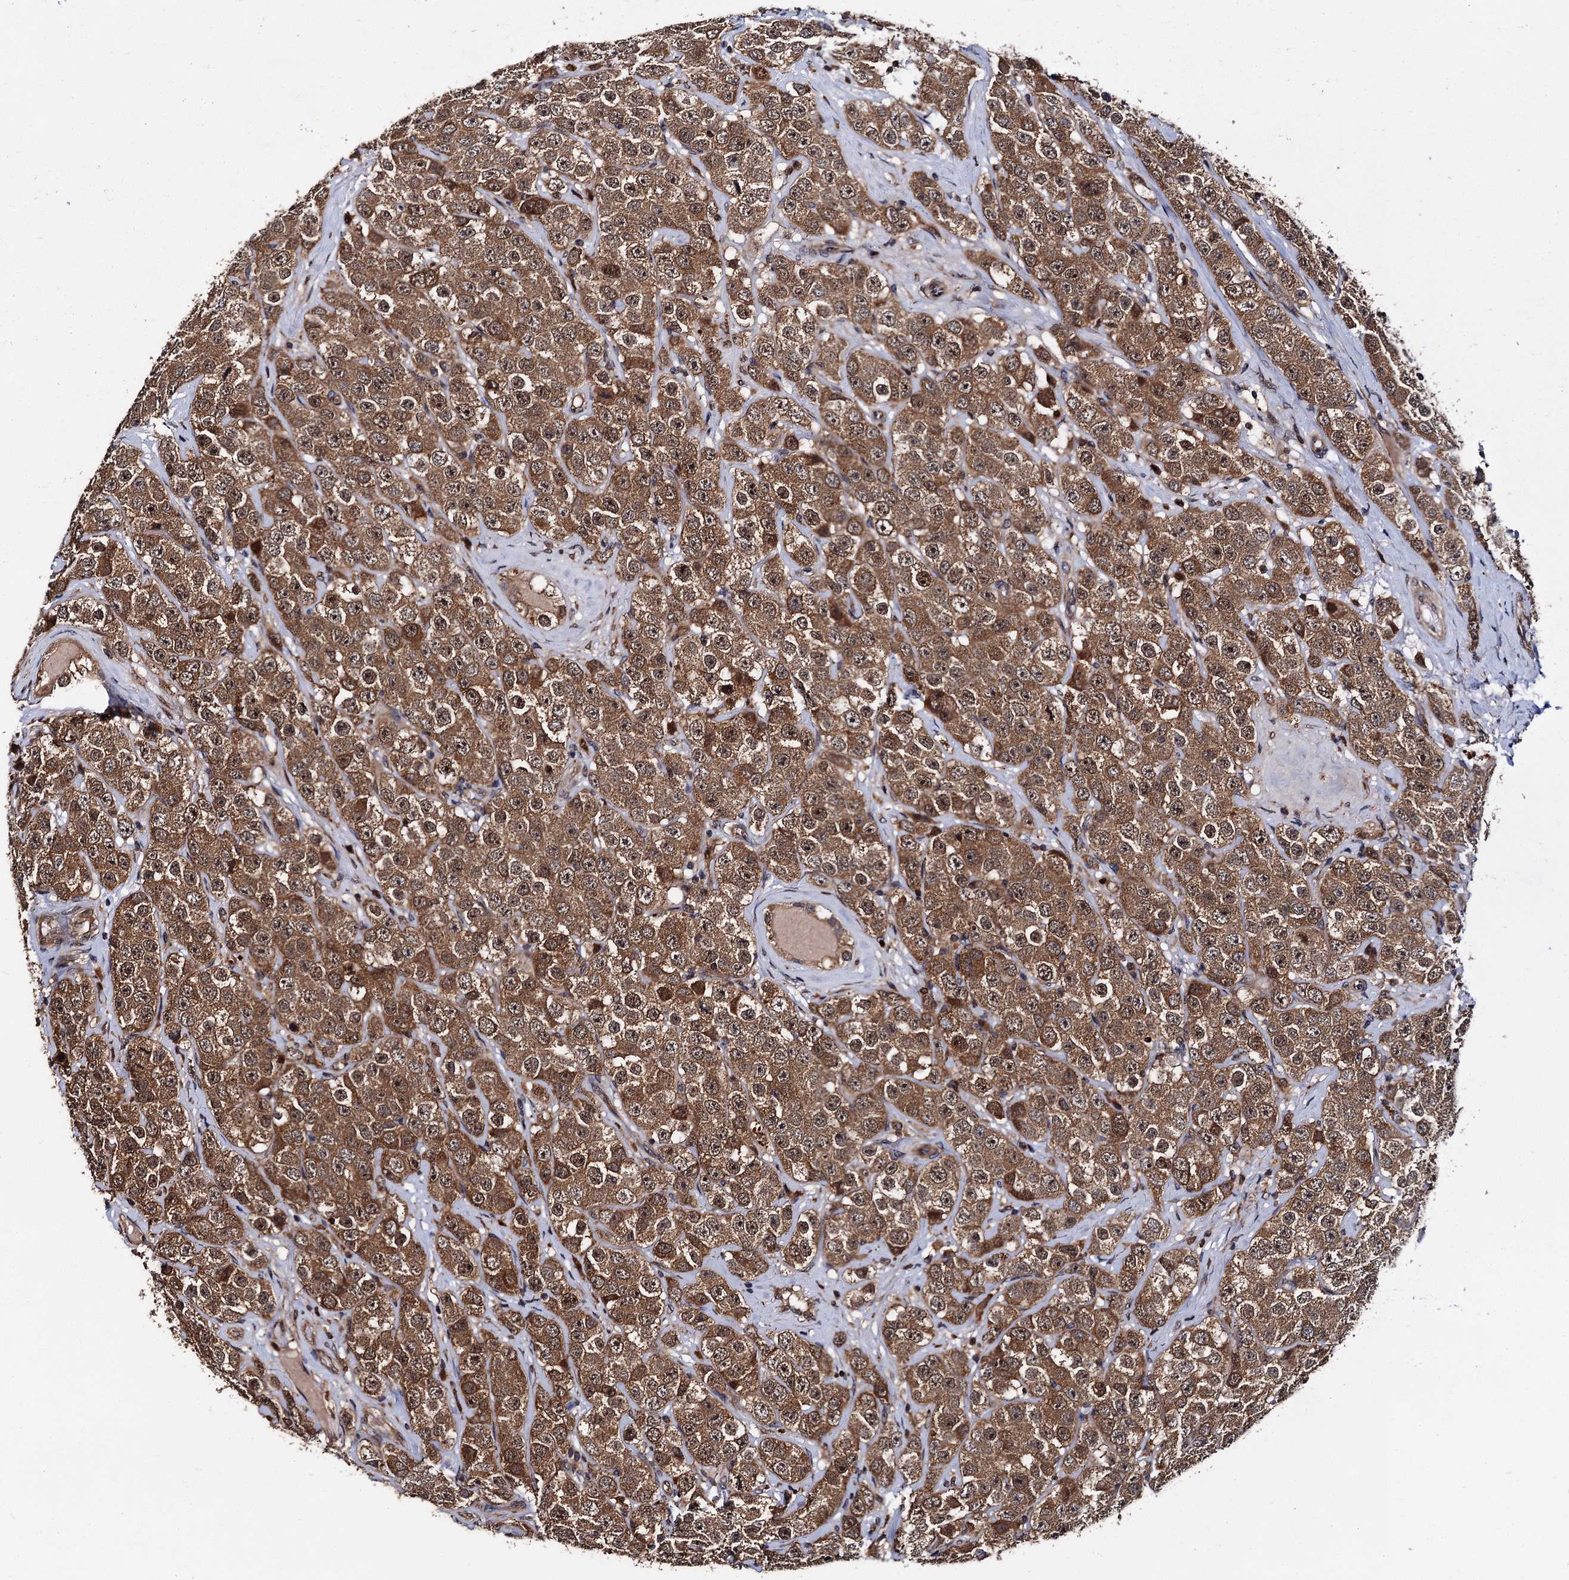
{"staining": {"intensity": "moderate", "quantity": ">75%", "location": "cytoplasmic/membranous"}, "tissue": "testis cancer", "cell_type": "Tumor cells", "image_type": "cancer", "snomed": [{"axis": "morphology", "description": "Seminoma, NOS"}, {"axis": "topography", "description": "Testis"}], "caption": "Immunohistochemistry (IHC) (DAB) staining of seminoma (testis) reveals moderate cytoplasmic/membranous protein expression in about >75% of tumor cells.", "gene": "MIER2", "patient": {"sex": "male", "age": 28}}